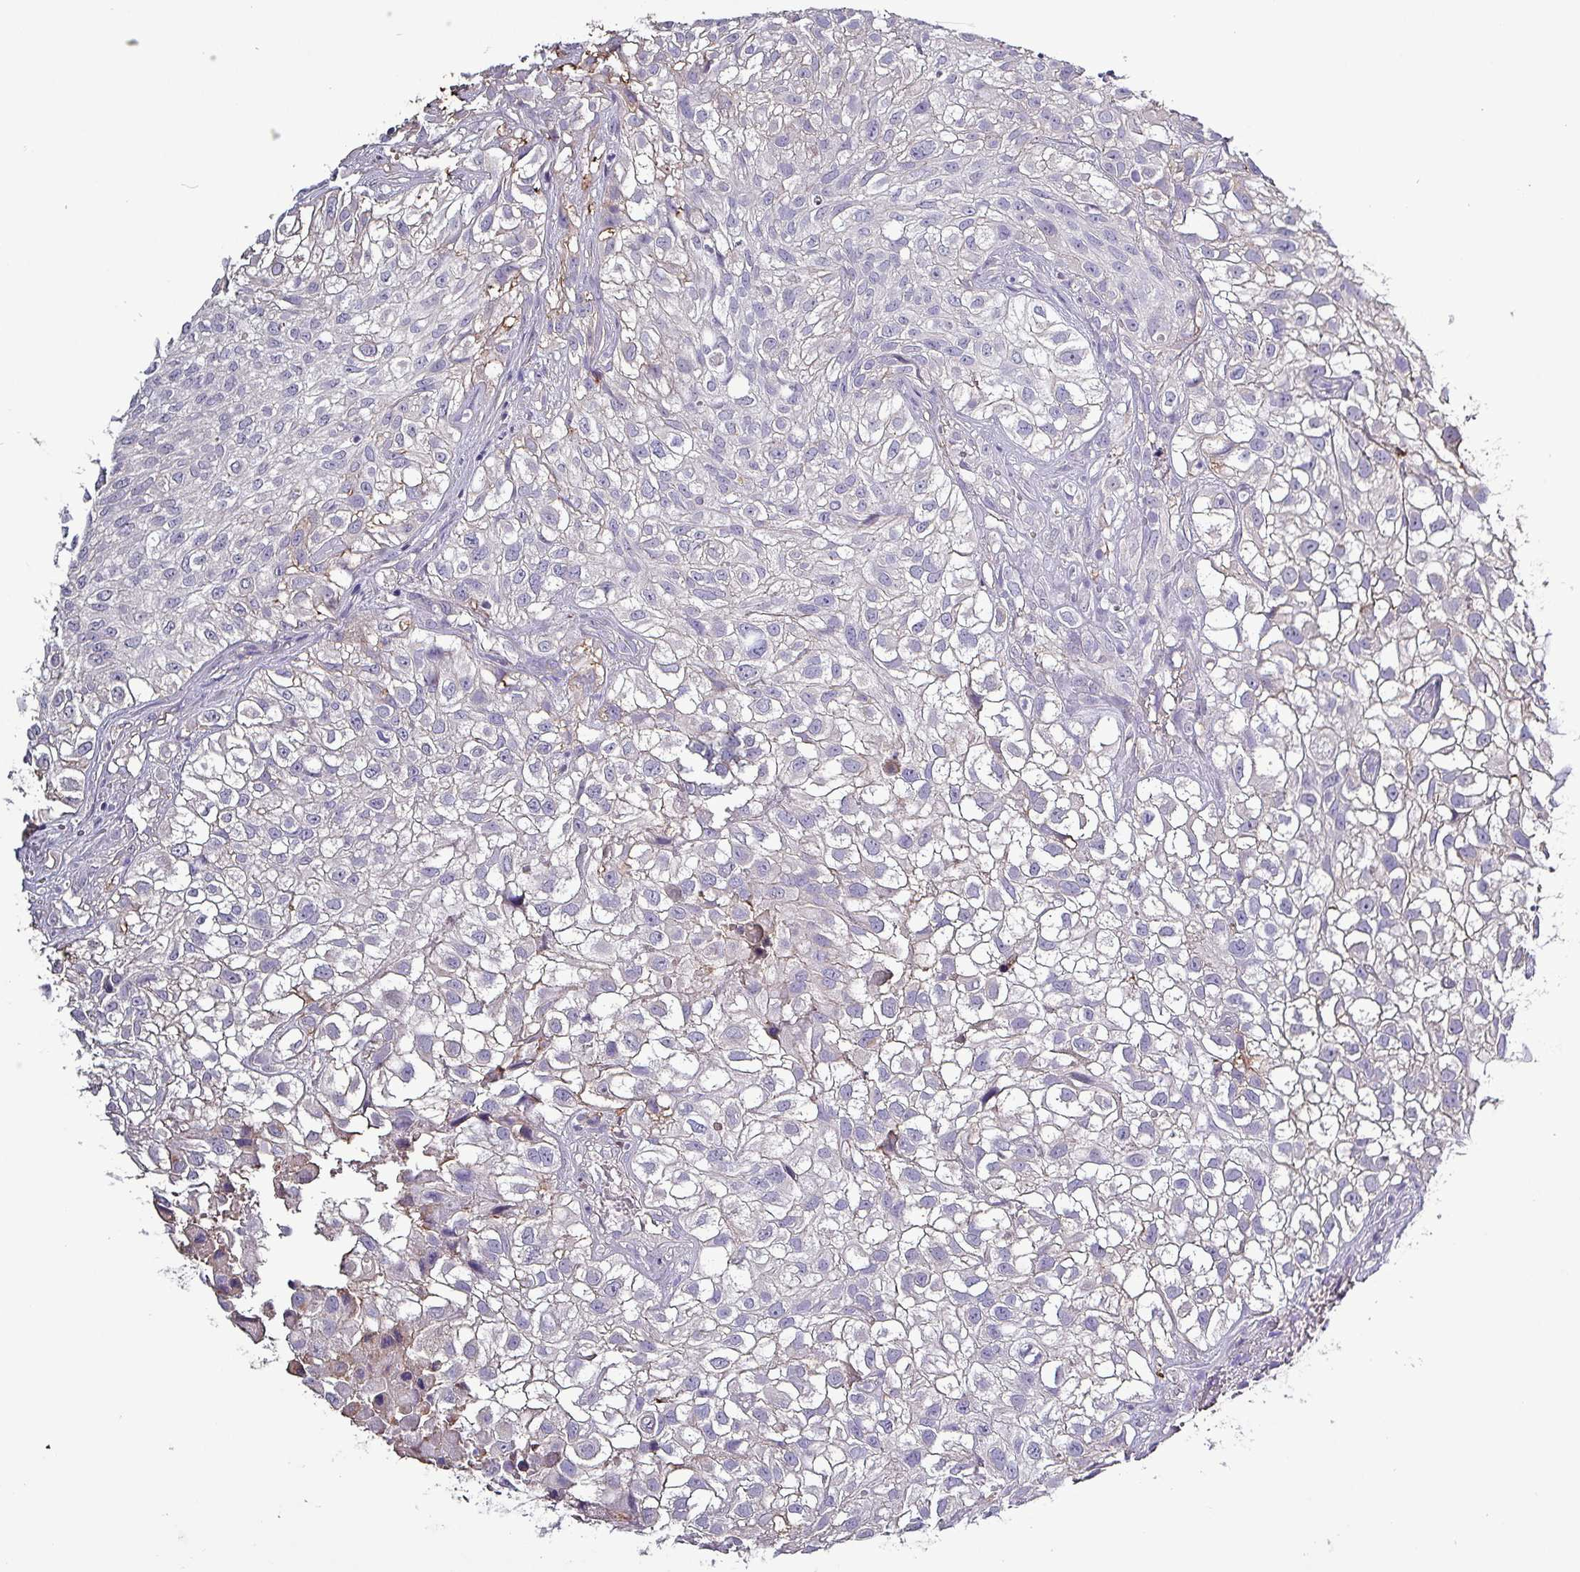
{"staining": {"intensity": "negative", "quantity": "none", "location": "none"}, "tissue": "urothelial cancer", "cell_type": "Tumor cells", "image_type": "cancer", "snomed": [{"axis": "morphology", "description": "Urothelial carcinoma, High grade"}, {"axis": "topography", "description": "Urinary bladder"}], "caption": "High-grade urothelial carcinoma was stained to show a protein in brown. There is no significant staining in tumor cells. (DAB (3,3'-diaminobenzidine) IHC visualized using brightfield microscopy, high magnification).", "gene": "HTRA4", "patient": {"sex": "male", "age": 56}}